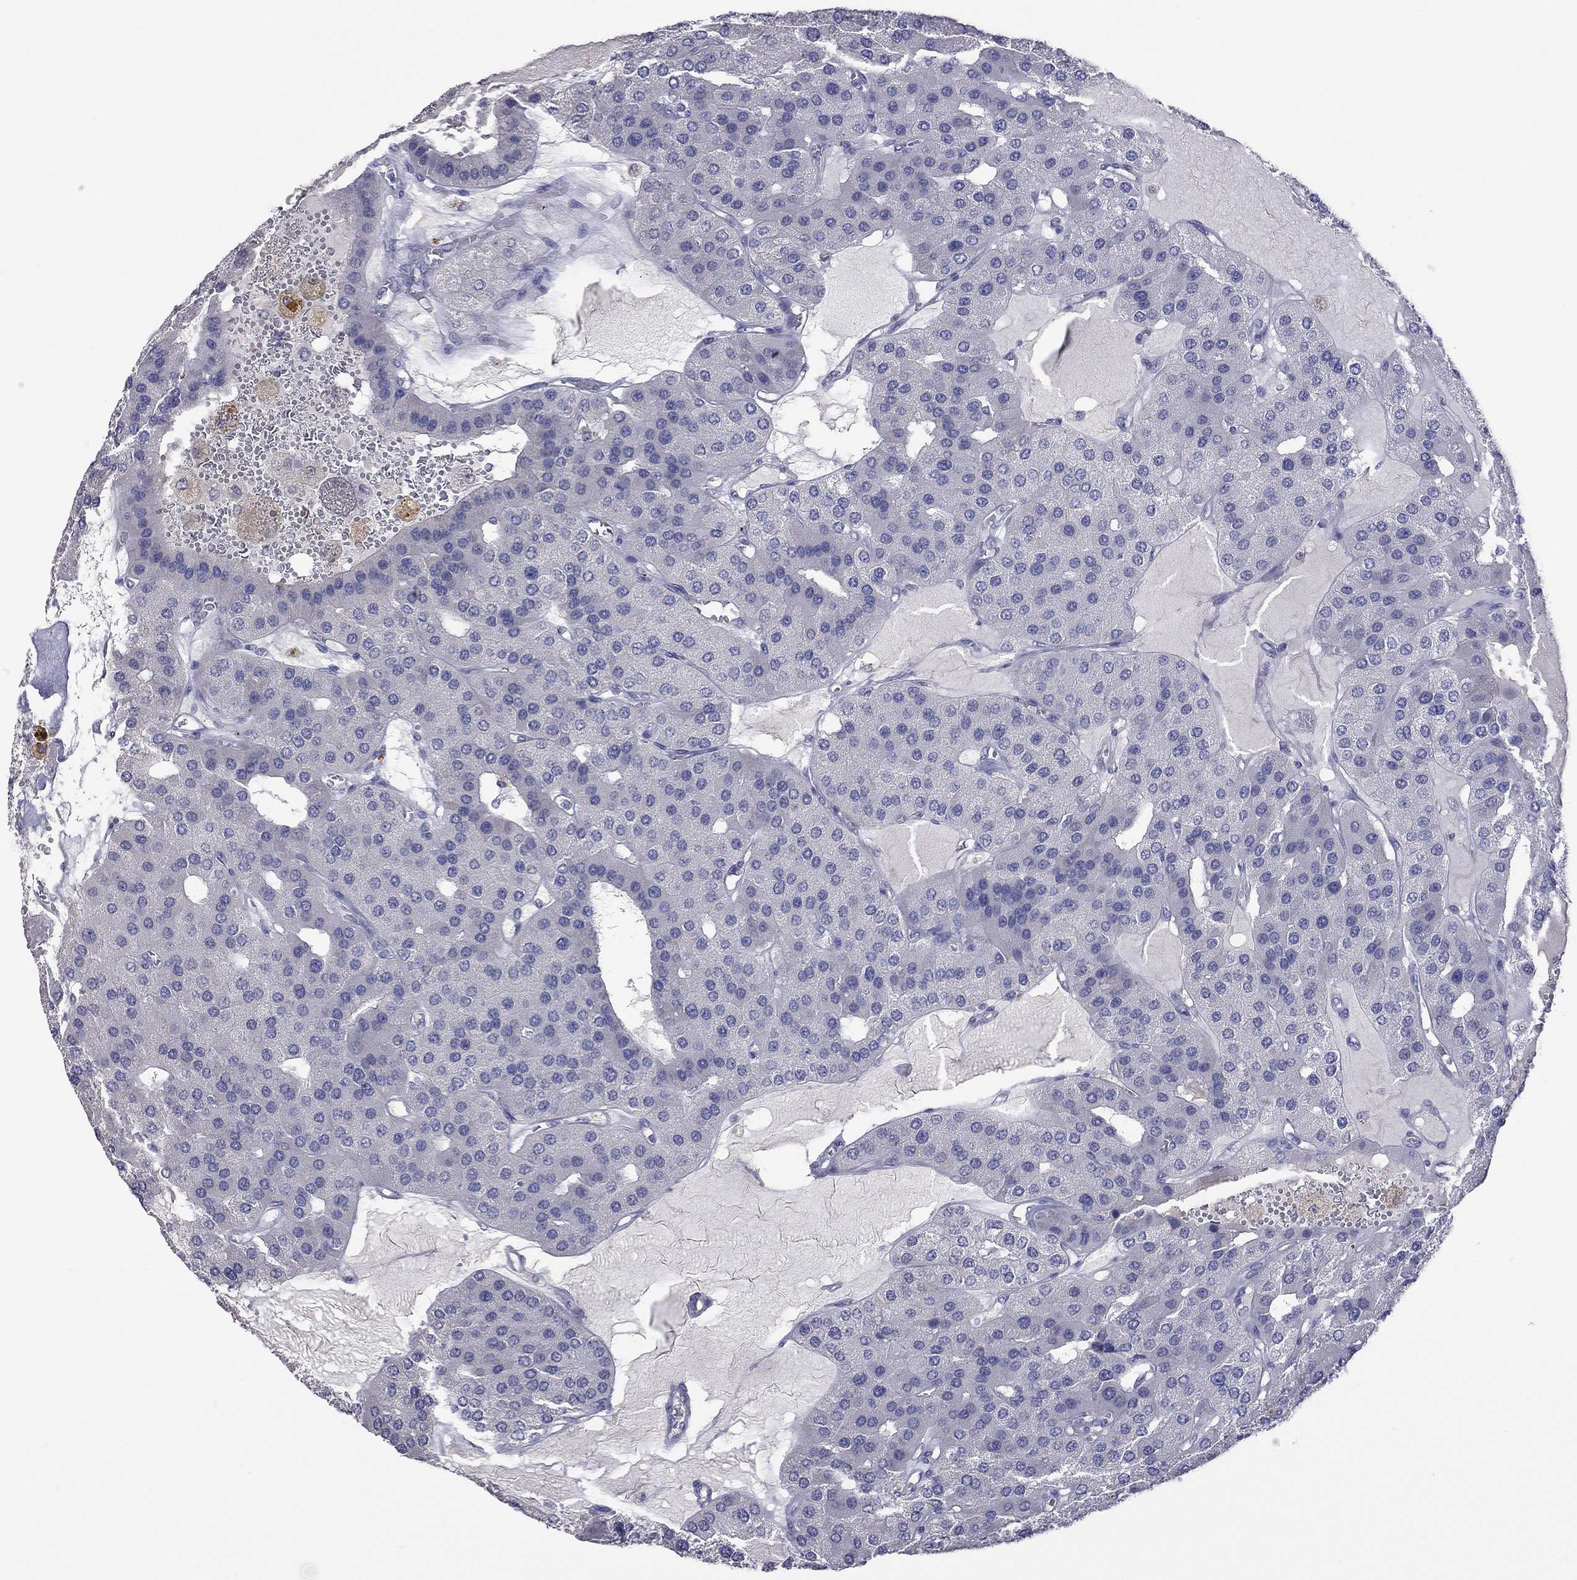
{"staining": {"intensity": "negative", "quantity": "none", "location": "none"}, "tissue": "parathyroid gland", "cell_type": "Glandular cells", "image_type": "normal", "snomed": [{"axis": "morphology", "description": "Normal tissue, NOS"}, {"axis": "morphology", "description": "Adenoma, NOS"}, {"axis": "topography", "description": "Parathyroid gland"}], "caption": "DAB immunohistochemical staining of benign parathyroid gland demonstrates no significant staining in glandular cells. (DAB (3,3'-diaminobenzidine) immunohistochemistry, high magnification).", "gene": "HYLS1", "patient": {"sex": "female", "age": 86}}